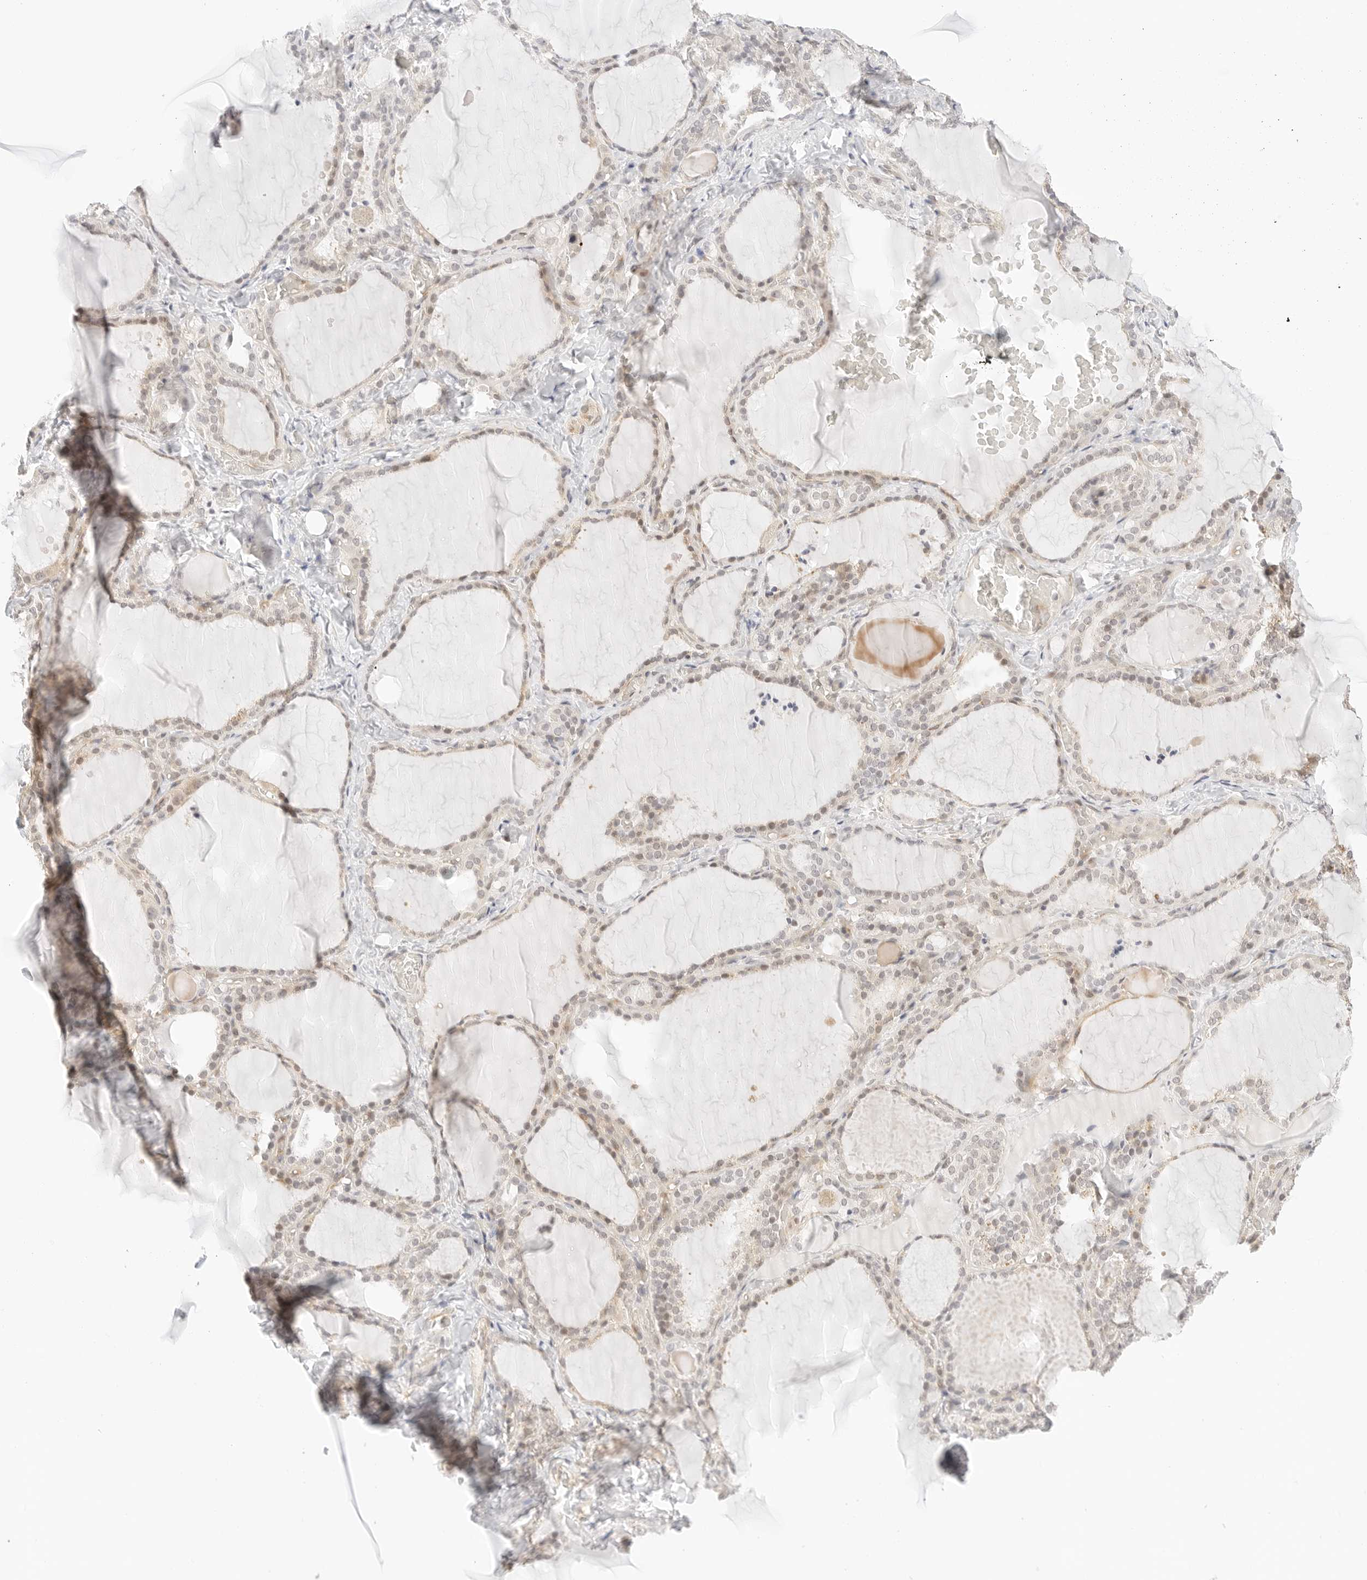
{"staining": {"intensity": "weak", "quantity": "25%-75%", "location": "nuclear"}, "tissue": "thyroid gland", "cell_type": "Glandular cells", "image_type": "normal", "snomed": [{"axis": "morphology", "description": "Normal tissue, NOS"}, {"axis": "topography", "description": "Thyroid gland"}], "caption": "Immunohistochemistry (IHC) histopathology image of normal thyroid gland: thyroid gland stained using immunohistochemistry reveals low levels of weak protein expression localized specifically in the nuclear of glandular cells, appearing as a nuclear brown color.", "gene": "TEKT2", "patient": {"sex": "female", "age": 22}}